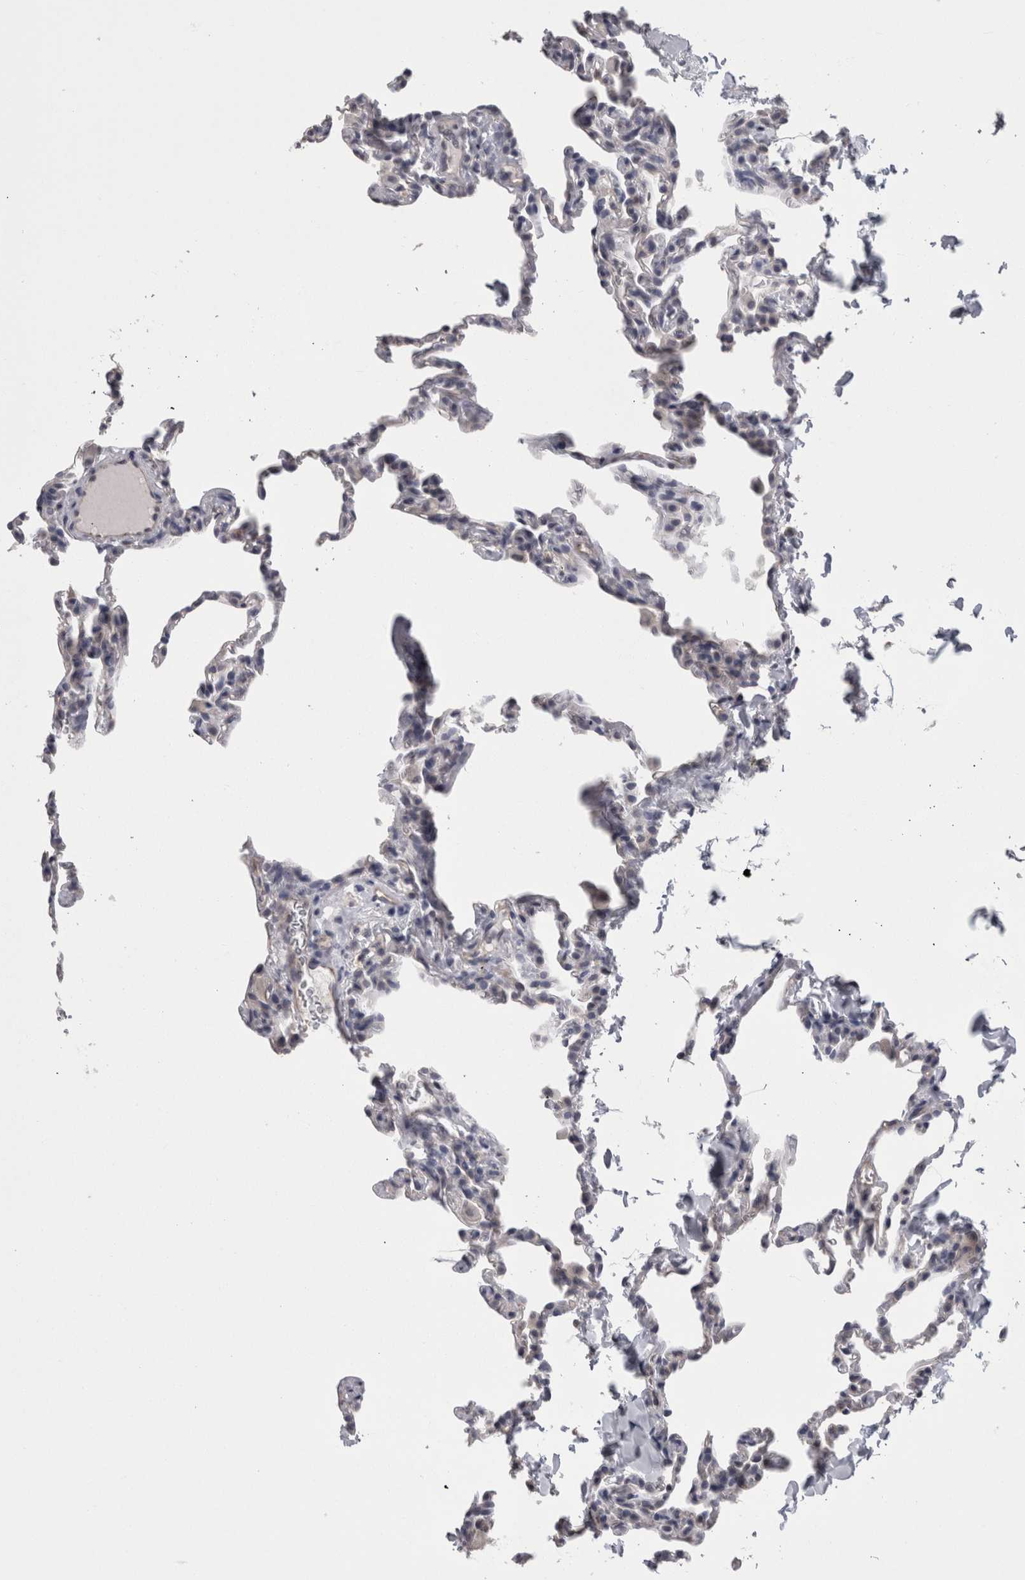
{"staining": {"intensity": "negative", "quantity": "none", "location": "none"}, "tissue": "lung", "cell_type": "Alveolar cells", "image_type": "normal", "snomed": [{"axis": "morphology", "description": "Normal tissue, NOS"}, {"axis": "topography", "description": "Lung"}], "caption": "This is an IHC histopathology image of unremarkable lung. There is no positivity in alveolar cells.", "gene": "LYZL6", "patient": {"sex": "male", "age": 20}}